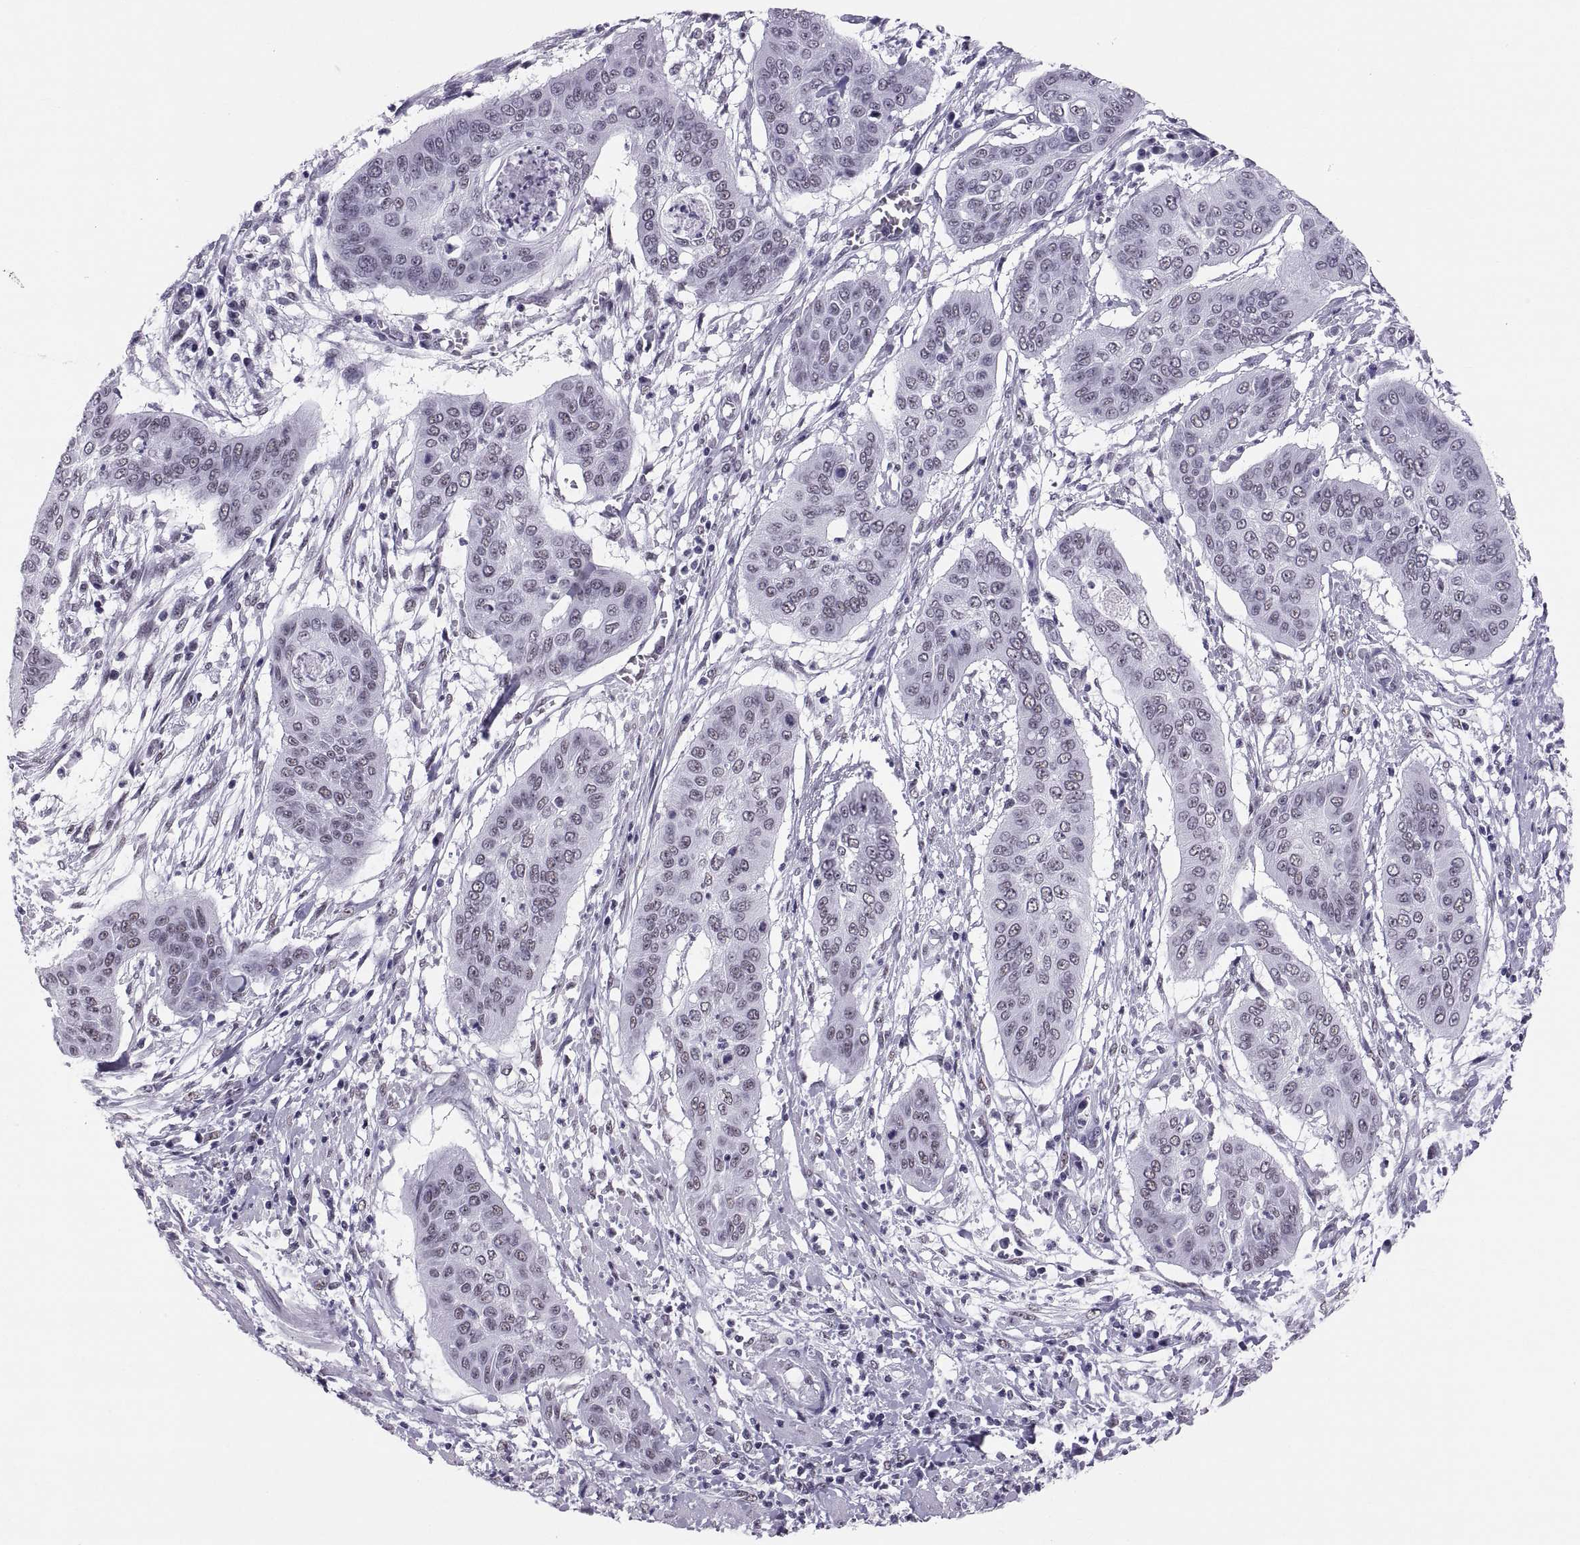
{"staining": {"intensity": "negative", "quantity": "none", "location": "none"}, "tissue": "cervical cancer", "cell_type": "Tumor cells", "image_type": "cancer", "snomed": [{"axis": "morphology", "description": "Squamous cell carcinoma, NOS"}, {"axis": "topography", "description": "Cervix"}], "caption": "Tumor cells are negative for protein expression in human cervical squamous cell carcinoma.", "gene": "NEUROD6", "patient": {"sex": "female", "age": 39}}